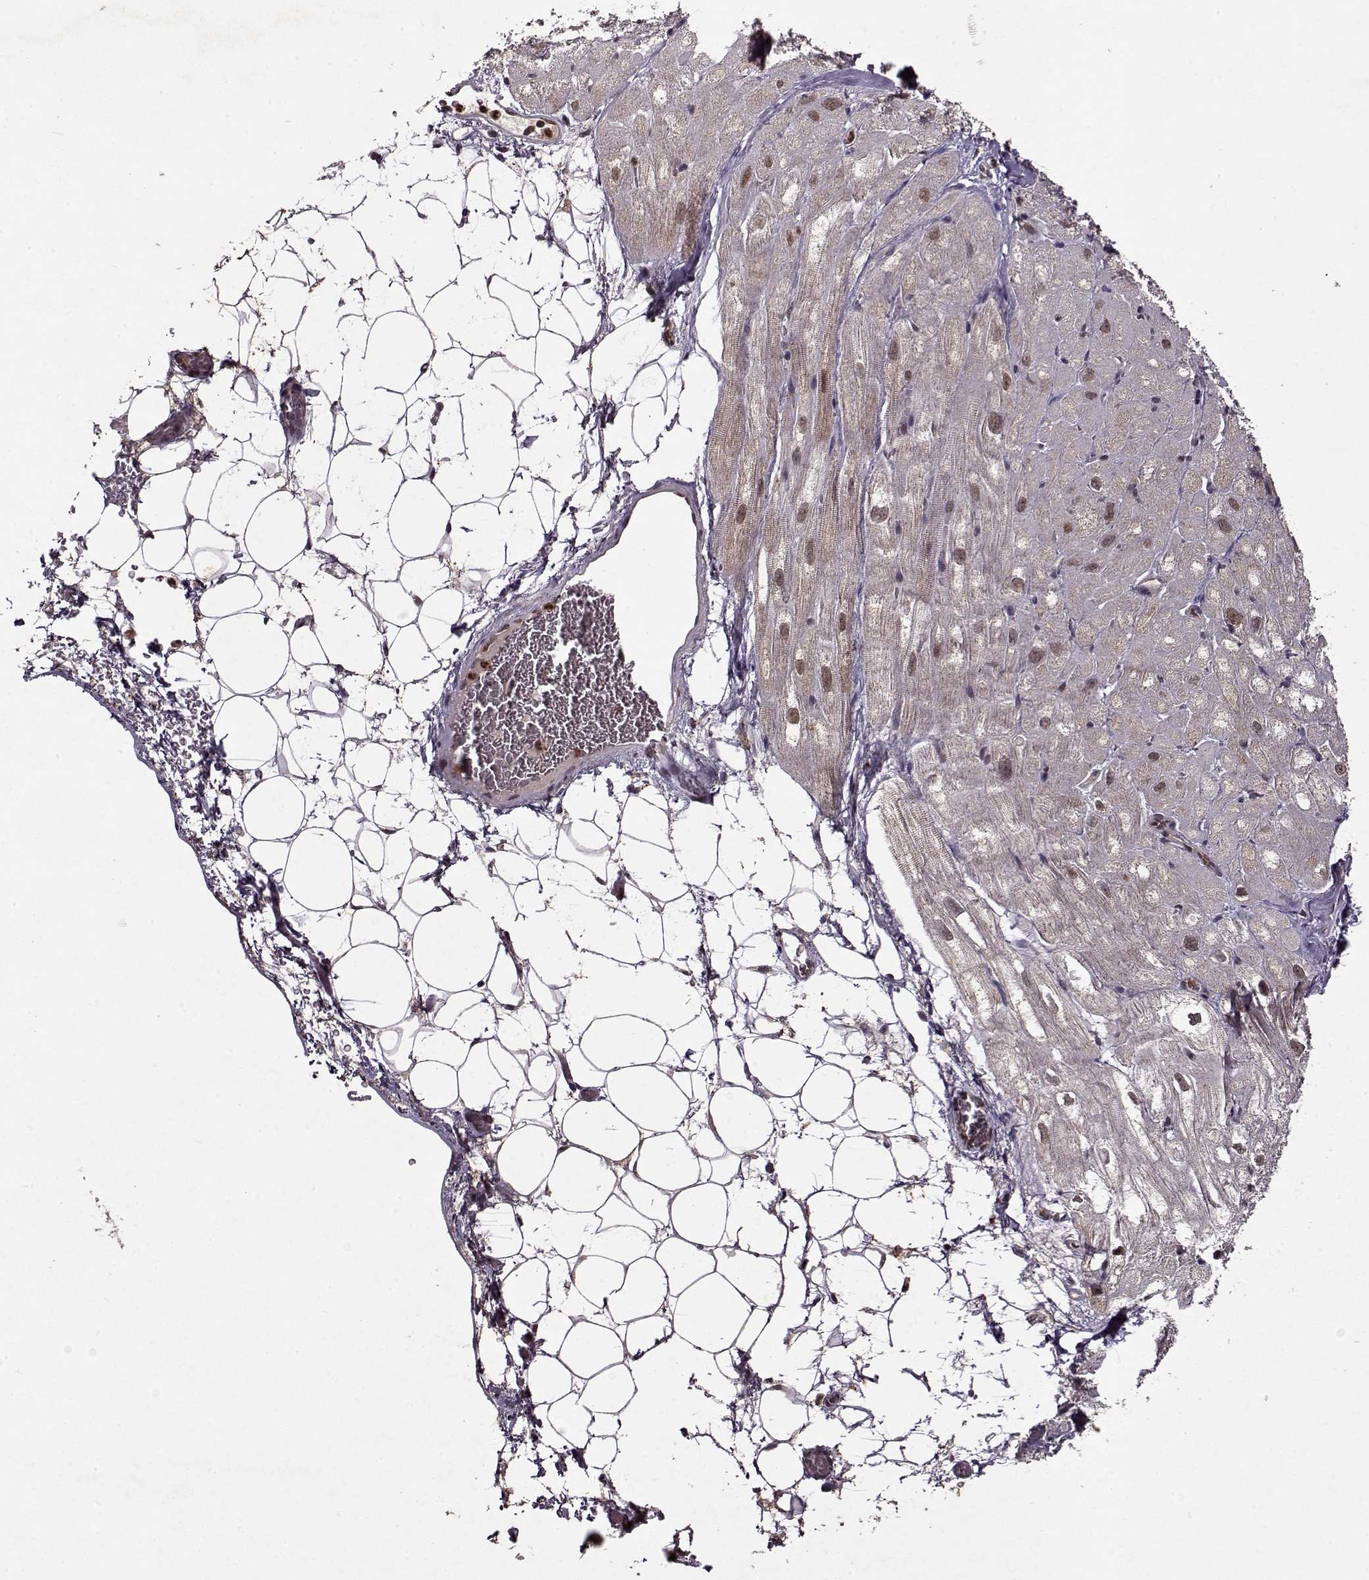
{"staining": {"intensity": "weak", "quantity": "25%-75%", "location": "nuclear"}, "tissue": "heart muscle", "cell_type": "Cardiomyocytes", "image_type": "normal", "snomed": [{"axis": "morphology", "description": "Normal tissue, NOS"}, {"axis": "topography", "description": "Heart"}], "caption": "Approximately 25%-75% of cardiomyocytes in normal heart muscle exhibit weak nuclear protein staining as visualized by brown immunohistochemical staining.", "gene": "PSMA7", "patient": {"sex": "male", "age": 61}}